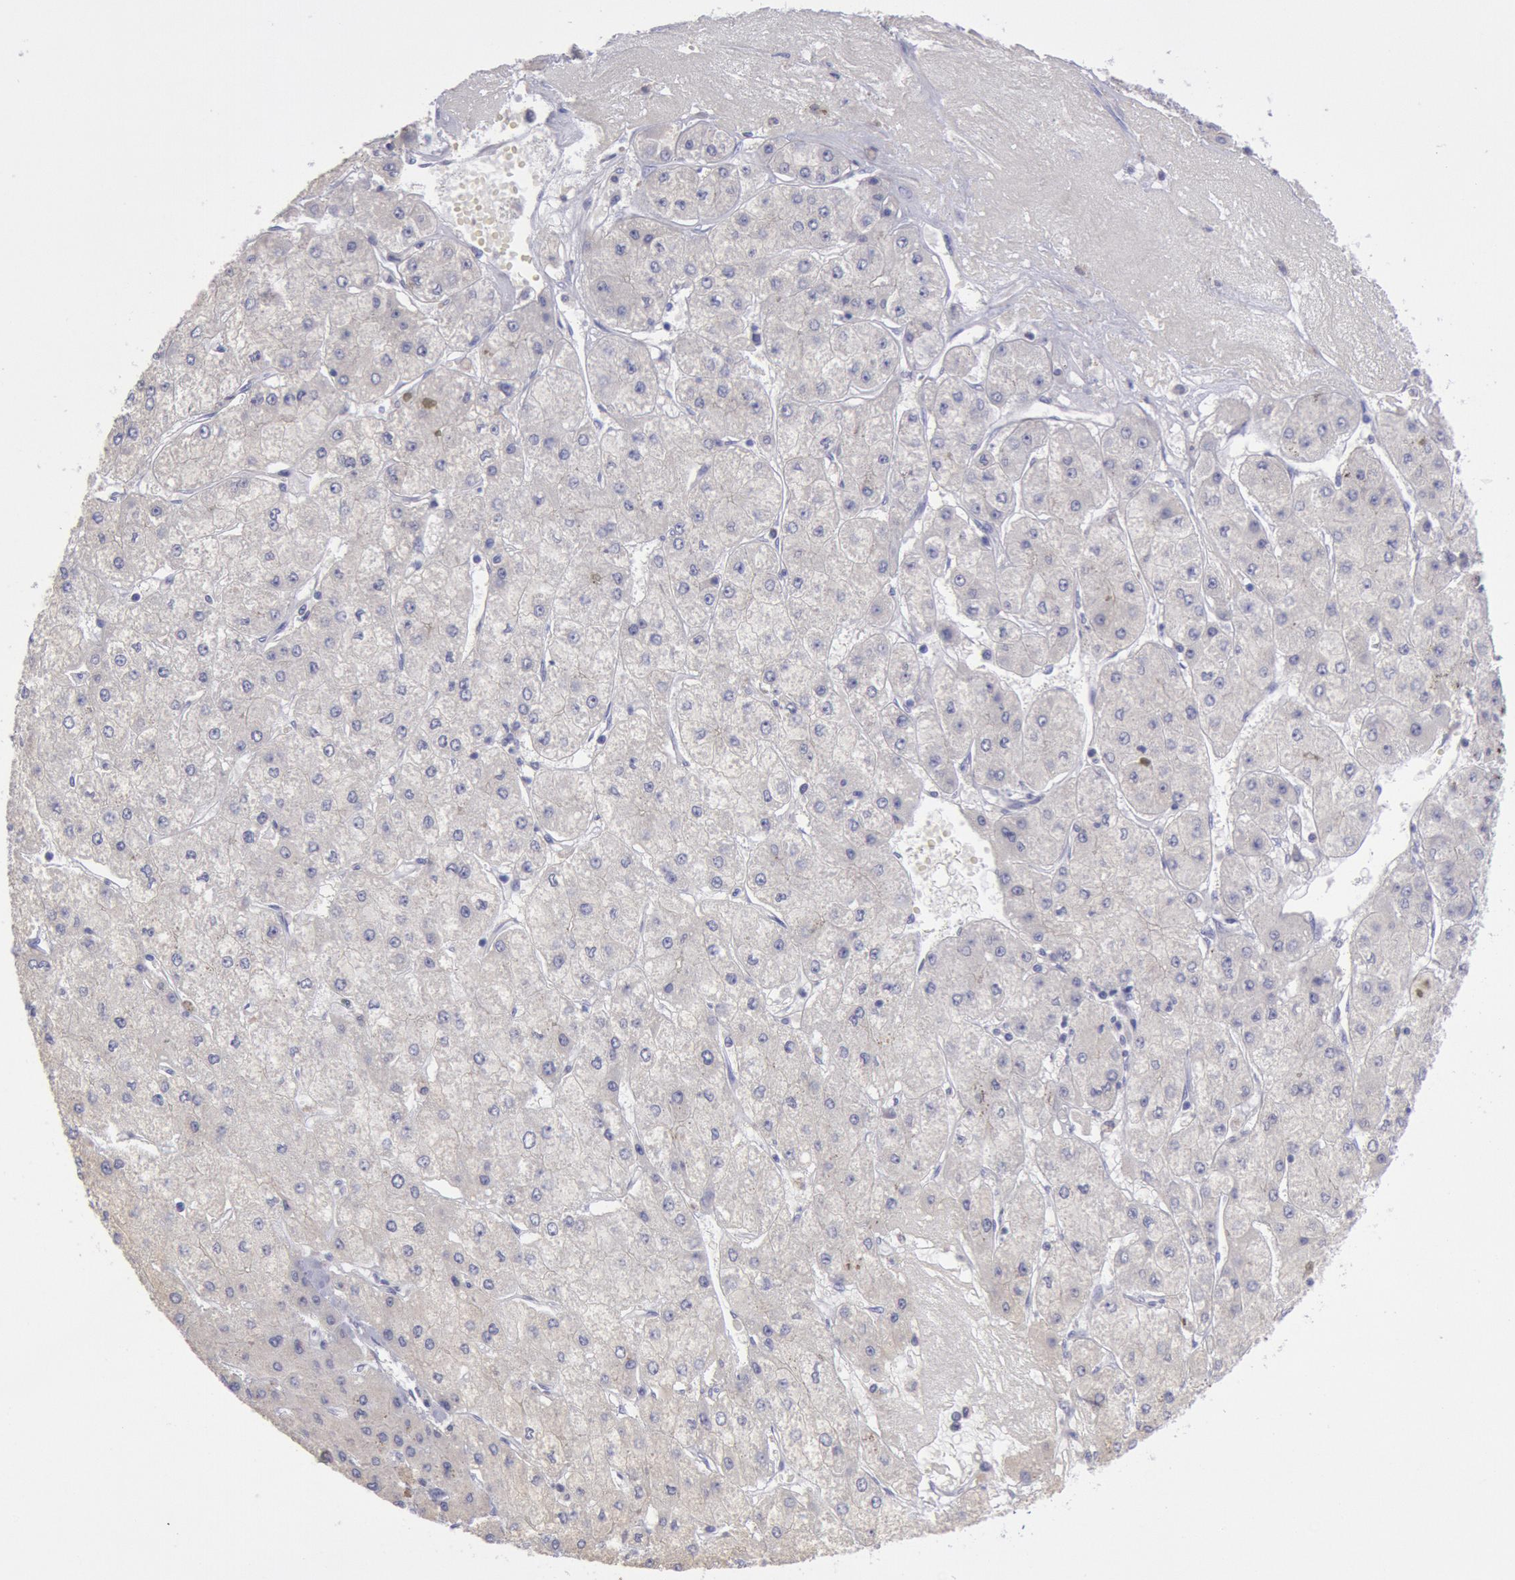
{"staining": {"intensity": "negative", "quantity": "none", "location": "none"}, "tissue": "liver cancer", "cell_type": "Tumor cells", "image_type": "cancer", "snomed": [{"axis": "morphology", "description": "Carcinoma, Hepatocellular, NOS"}, {"axis": "topography", "description": "Liver"}], "caption": "Immunohistochemical staining of hepatocellular carcinoma (liver) displays no significant staining in tumor cells.", "gene": "MYH7", "patient": {"sex": "female", "age": 52}}